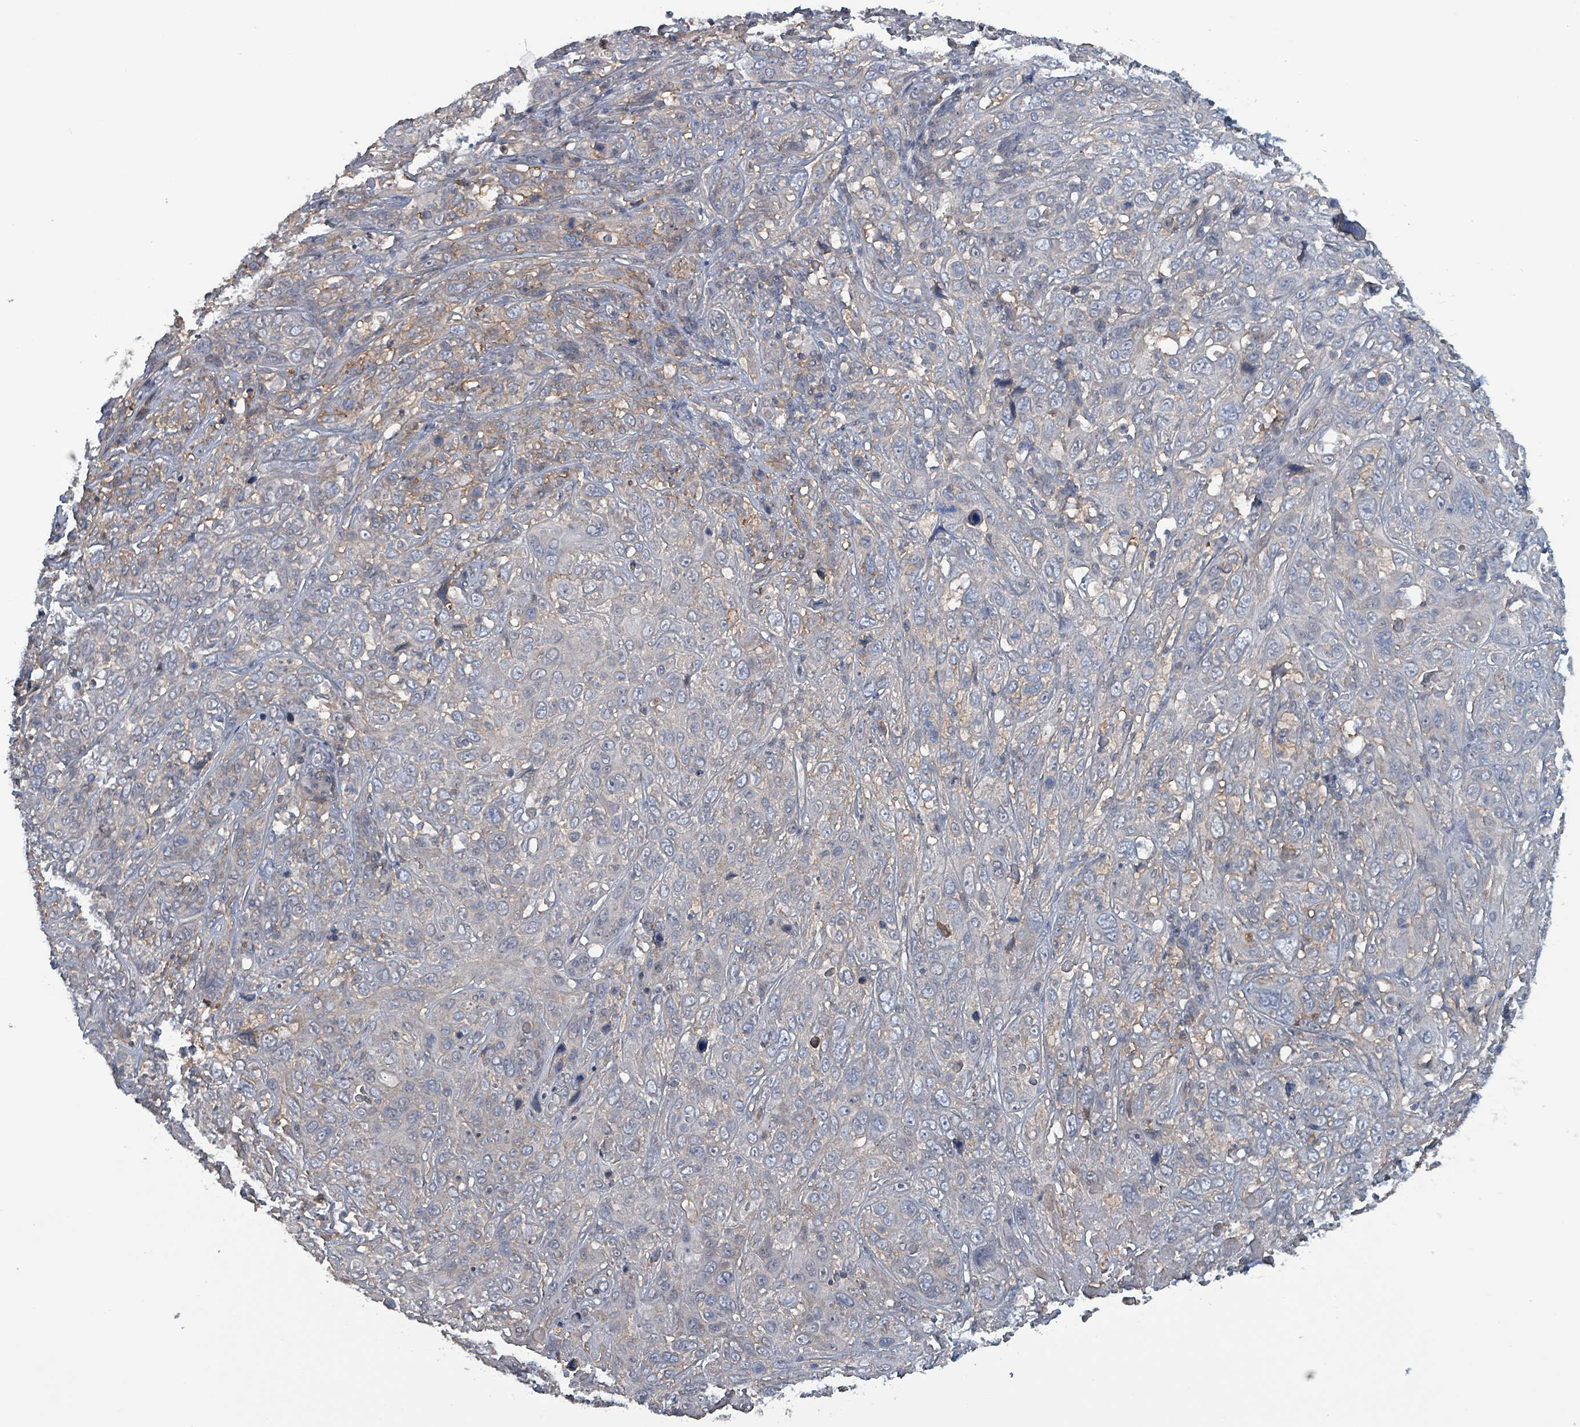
{"staining": {"intensity": "weak", "quantity": "25%-75%", "location": "cytoplasmic/membranous"}, "tissue": "cervical cancer", "cell_type": "Tumor cells", "image_type": "cancer", "snomed": [{"axis": "morphology", "description": "Squamous cell carcinoma, NOS"}, {"axis": "topography", "description": "Cervix"}], "caption": "This is a micrograph of immunohistochemistry staining of cervical cancer (squamous cell carcinoma), which shows weak staining in the cytoplasmic/membranous of tumor cells.", "gene": "BIVM", "patient": {"sex": "female", "age": 46}}